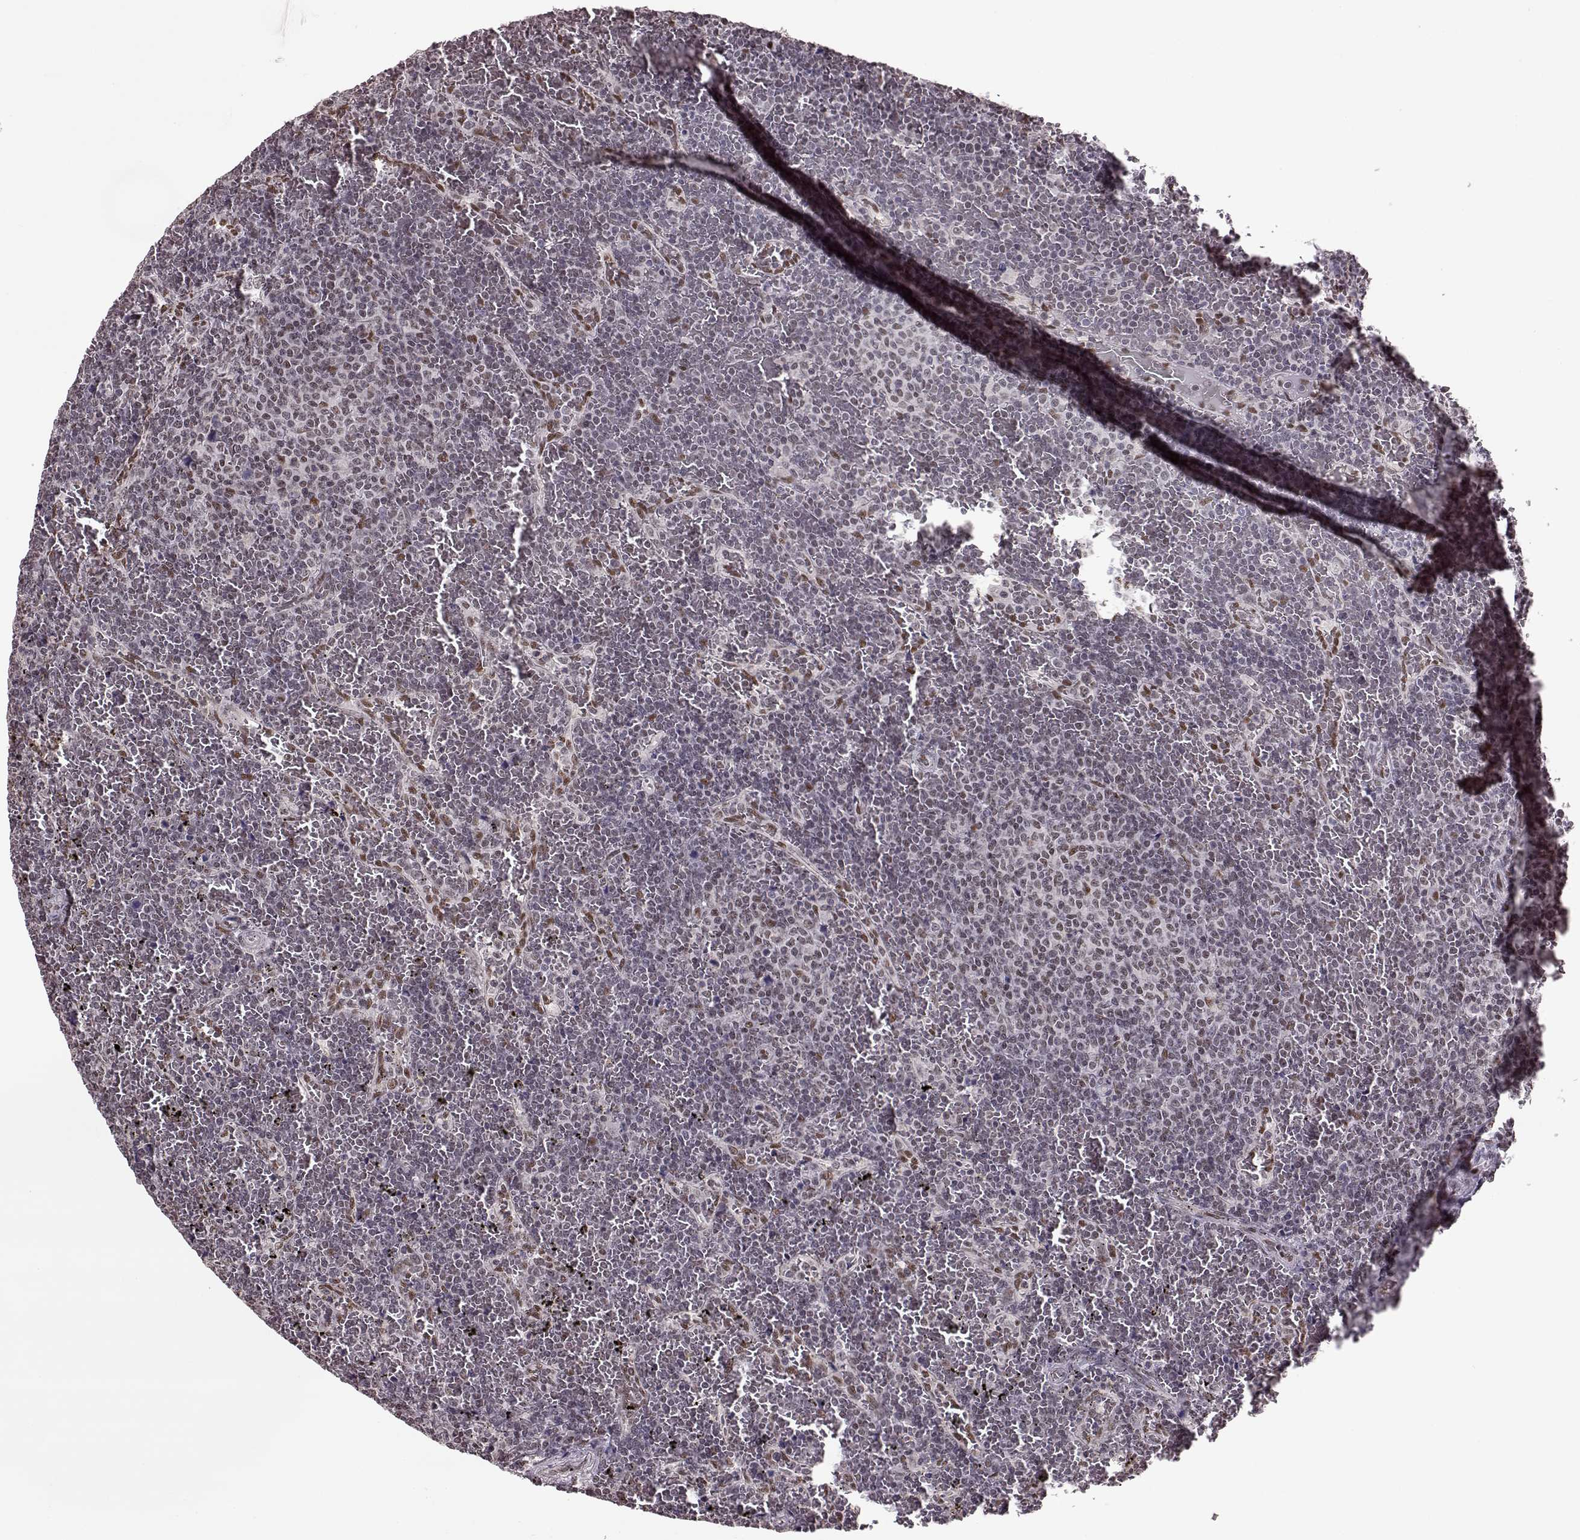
{"staining": {"intensity": "negative", "quantity": "none", "location": "none"}, "tissue": "lymphoma", "cell_type": "Tumor cells", "image_type": "cancer", "snomed": [{"axis": "morphology", "description": "Malignant lymphoma, non-Hodgkin's type, Low grade"}, {"axis": "topography", "description": "Spleen"}], "caption": "Human lymphoma stained for a protein using immunohistochemistry demonstrates no positivity in tumor cells.", "gene": "FTO", "patient": {"sex": "female", "age": 77}}